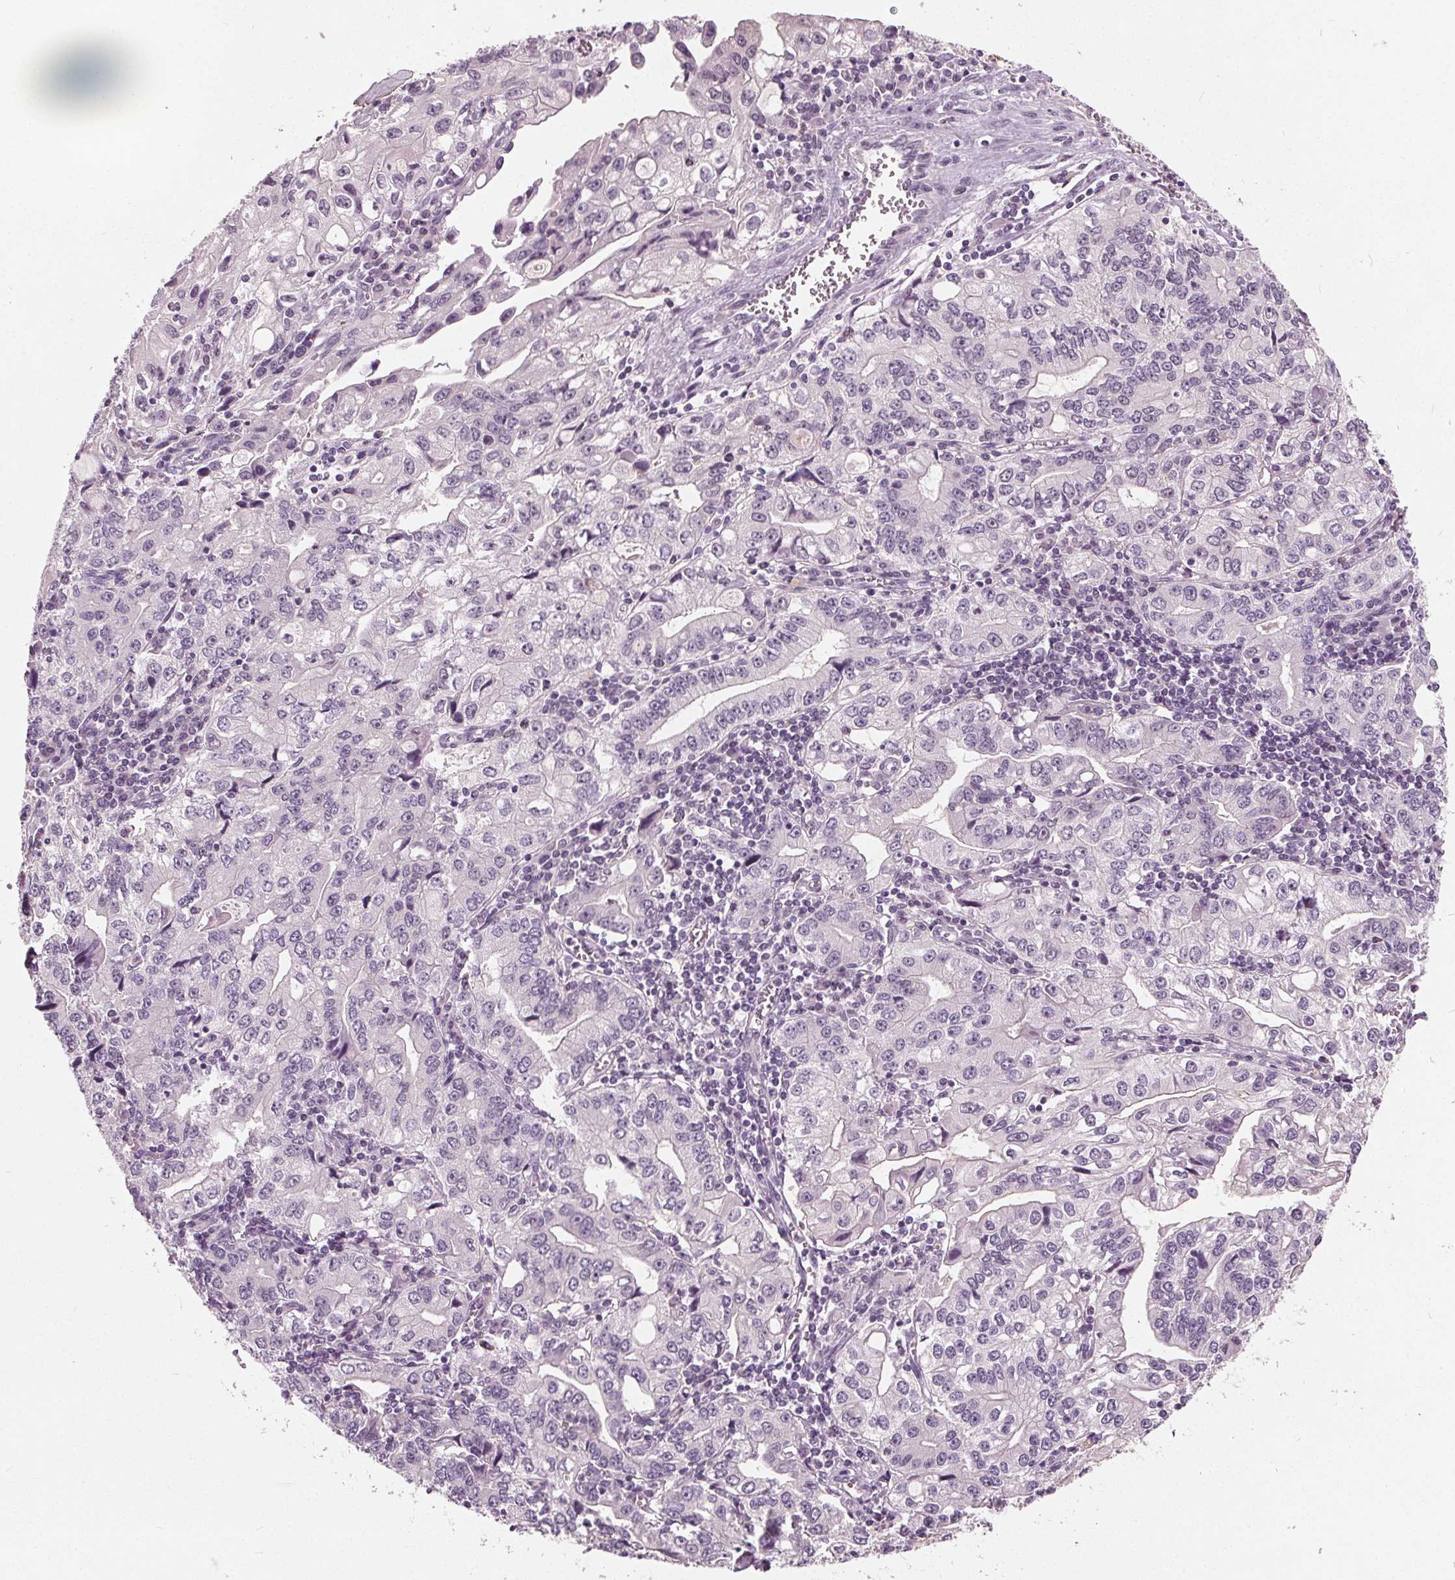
{"staining": {"intensity": "negative", "quantity": "none", "location": "none"}, "tissue": "stomach cancer", "cell_type": "Tumor cells", "image_type": "cancer", "snomed": [{"axis": "morphology", "description": "Adenocarcinoma, NOS"}, {"axis": "topography", "description": "Stomach, lower"}], "caption": "Tumor cells are negative for brown protein staining in stomach cancer.", "gene": "TKFC", "patient": {"sex": "female", "age": 72}}